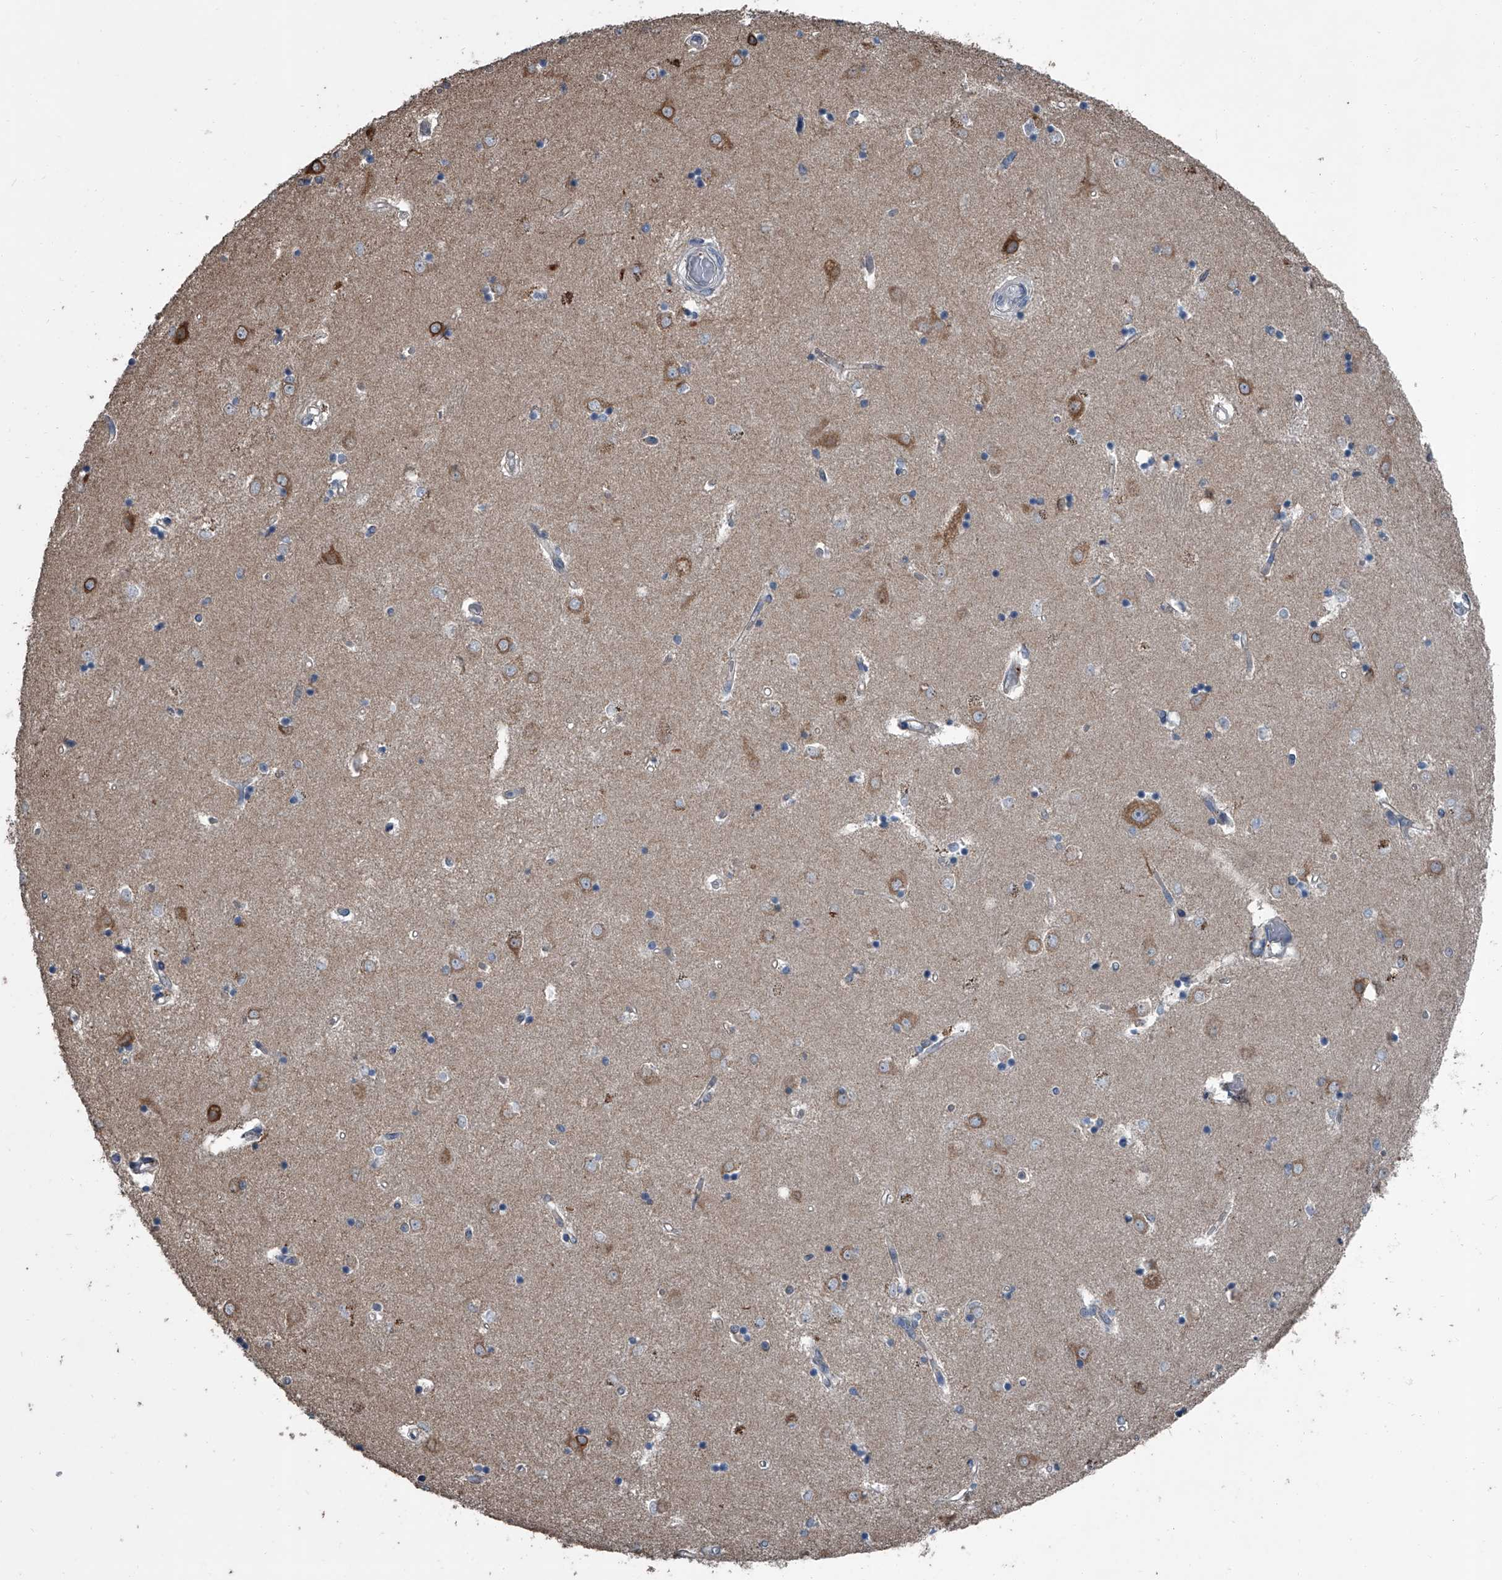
{"staining": {"intensity": "negative", "quantity": "none", "location": "none"}, "tissue": "caudate", "cell_type": "Glial cells", "image_type": "normal", "snomed": [{"axis": "morphology", "description": "Normal tissue, NOS"}, {"axis": "topography", "description": "Lateral ventricle wall"}], "caption": "DAB (3,3'-diaminobenzidine) immunohistochemical staining of unremarkable caudate demonstrates no significant positivity in glial cells. (DAB immunohistochemistry, high magnification).", "gene": "OARD1", "patient": {"sex": "male", "age": 45}}